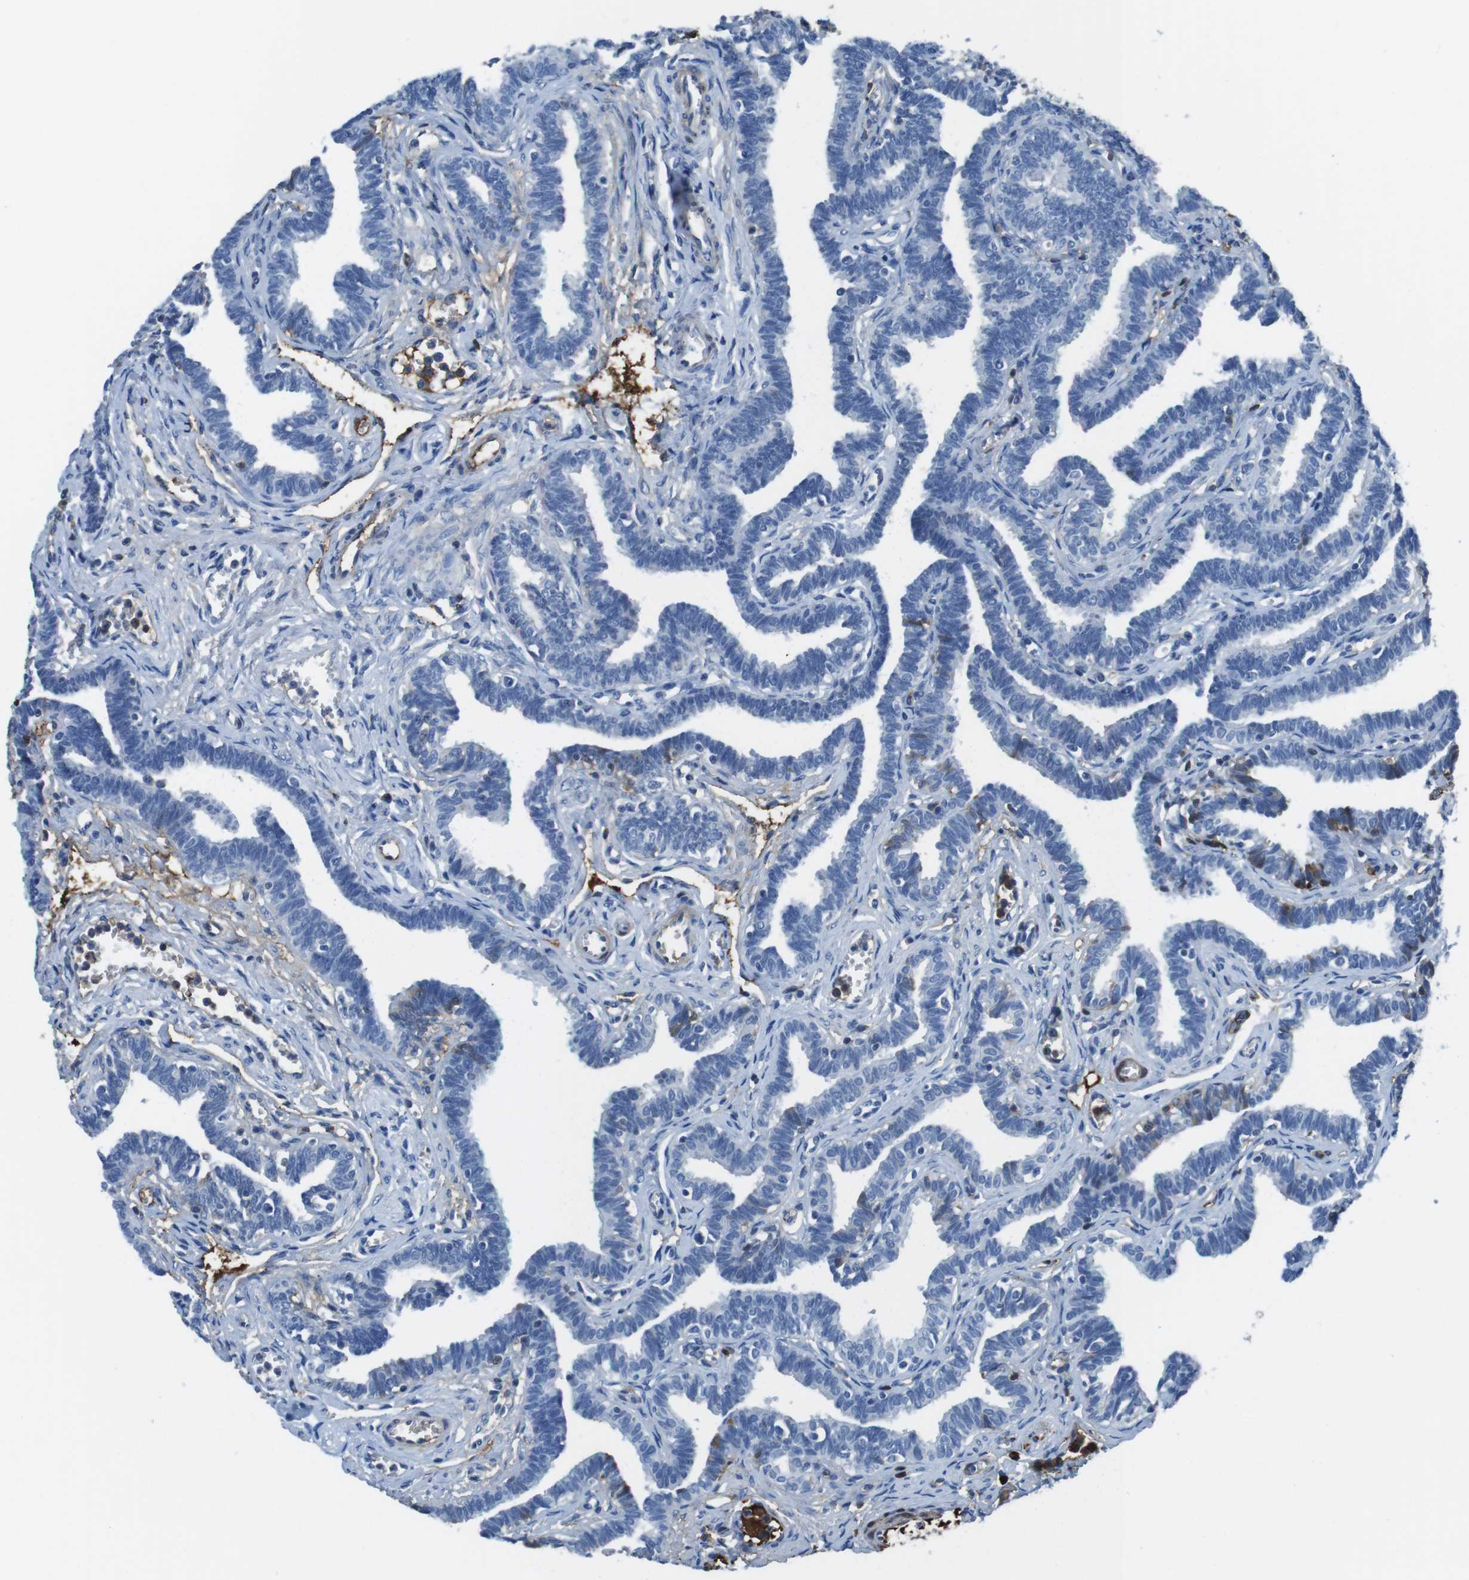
{"staining": {"intensity": "negative", "quantity": "none", "location": "none"}, "tissue": "fallopian tube", "cell_type": "Glandular cells", "image_type": "normal", "snomed": [{"axis": "morphology", "description": "Normal tissue, NOS"}, {"axis": "topography", "description": "Fallopian tube"}, {"axis": "topography", "description": "Ovary"}], "caption": "IHC image of unremarkable fallopian tube: human fallopian tube stained with DAB (3,3'-diaminobenzidine) shows no significant protein positivity in glandular cells.", "gene": "TMPRSS15", "patient": {"sex": "female", "age": 23}}